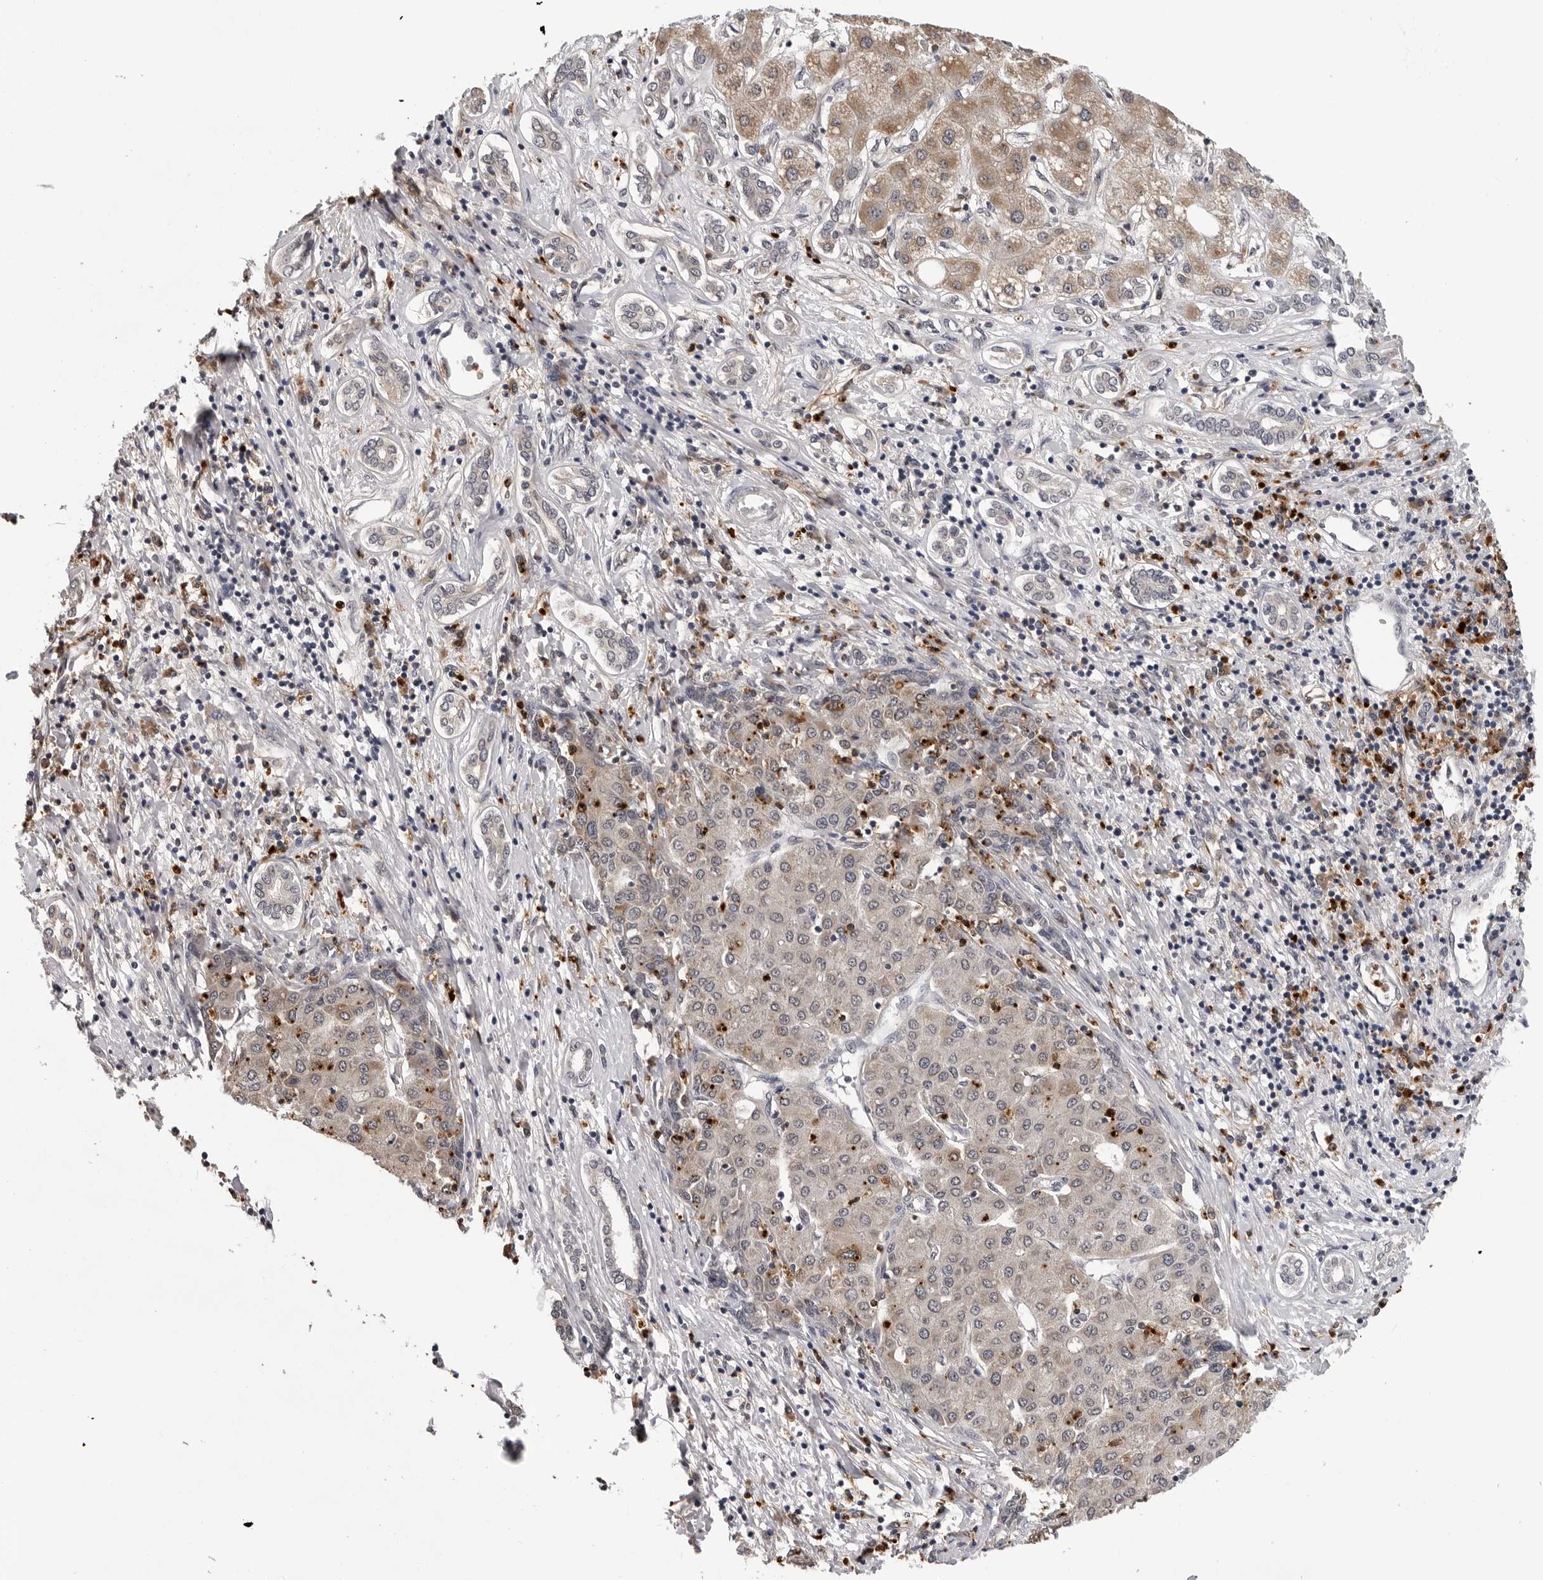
{"staining": {"intensity": "weak", "quantity": ">75%", "location": "cytoplasmic/membranous"}, "tissue": "liver cancer", "cell_type": "Tumor cells", "image_type": "cancer", "snomed": [{"axis": "morphology", "description": "Carcinoma, Hepatocellular, NOS"}, {"axis": "topography", "description": "Liver"}], "caption": "An immunohistochemistry histopathology image of tumor tissue is shown. Protein staining in brown shows weak cytoplasmic/membranous positivity in liver cancer within tumor cells.", "gene": "TRMT13", "patient": {"sex": "male", "age": 65}}